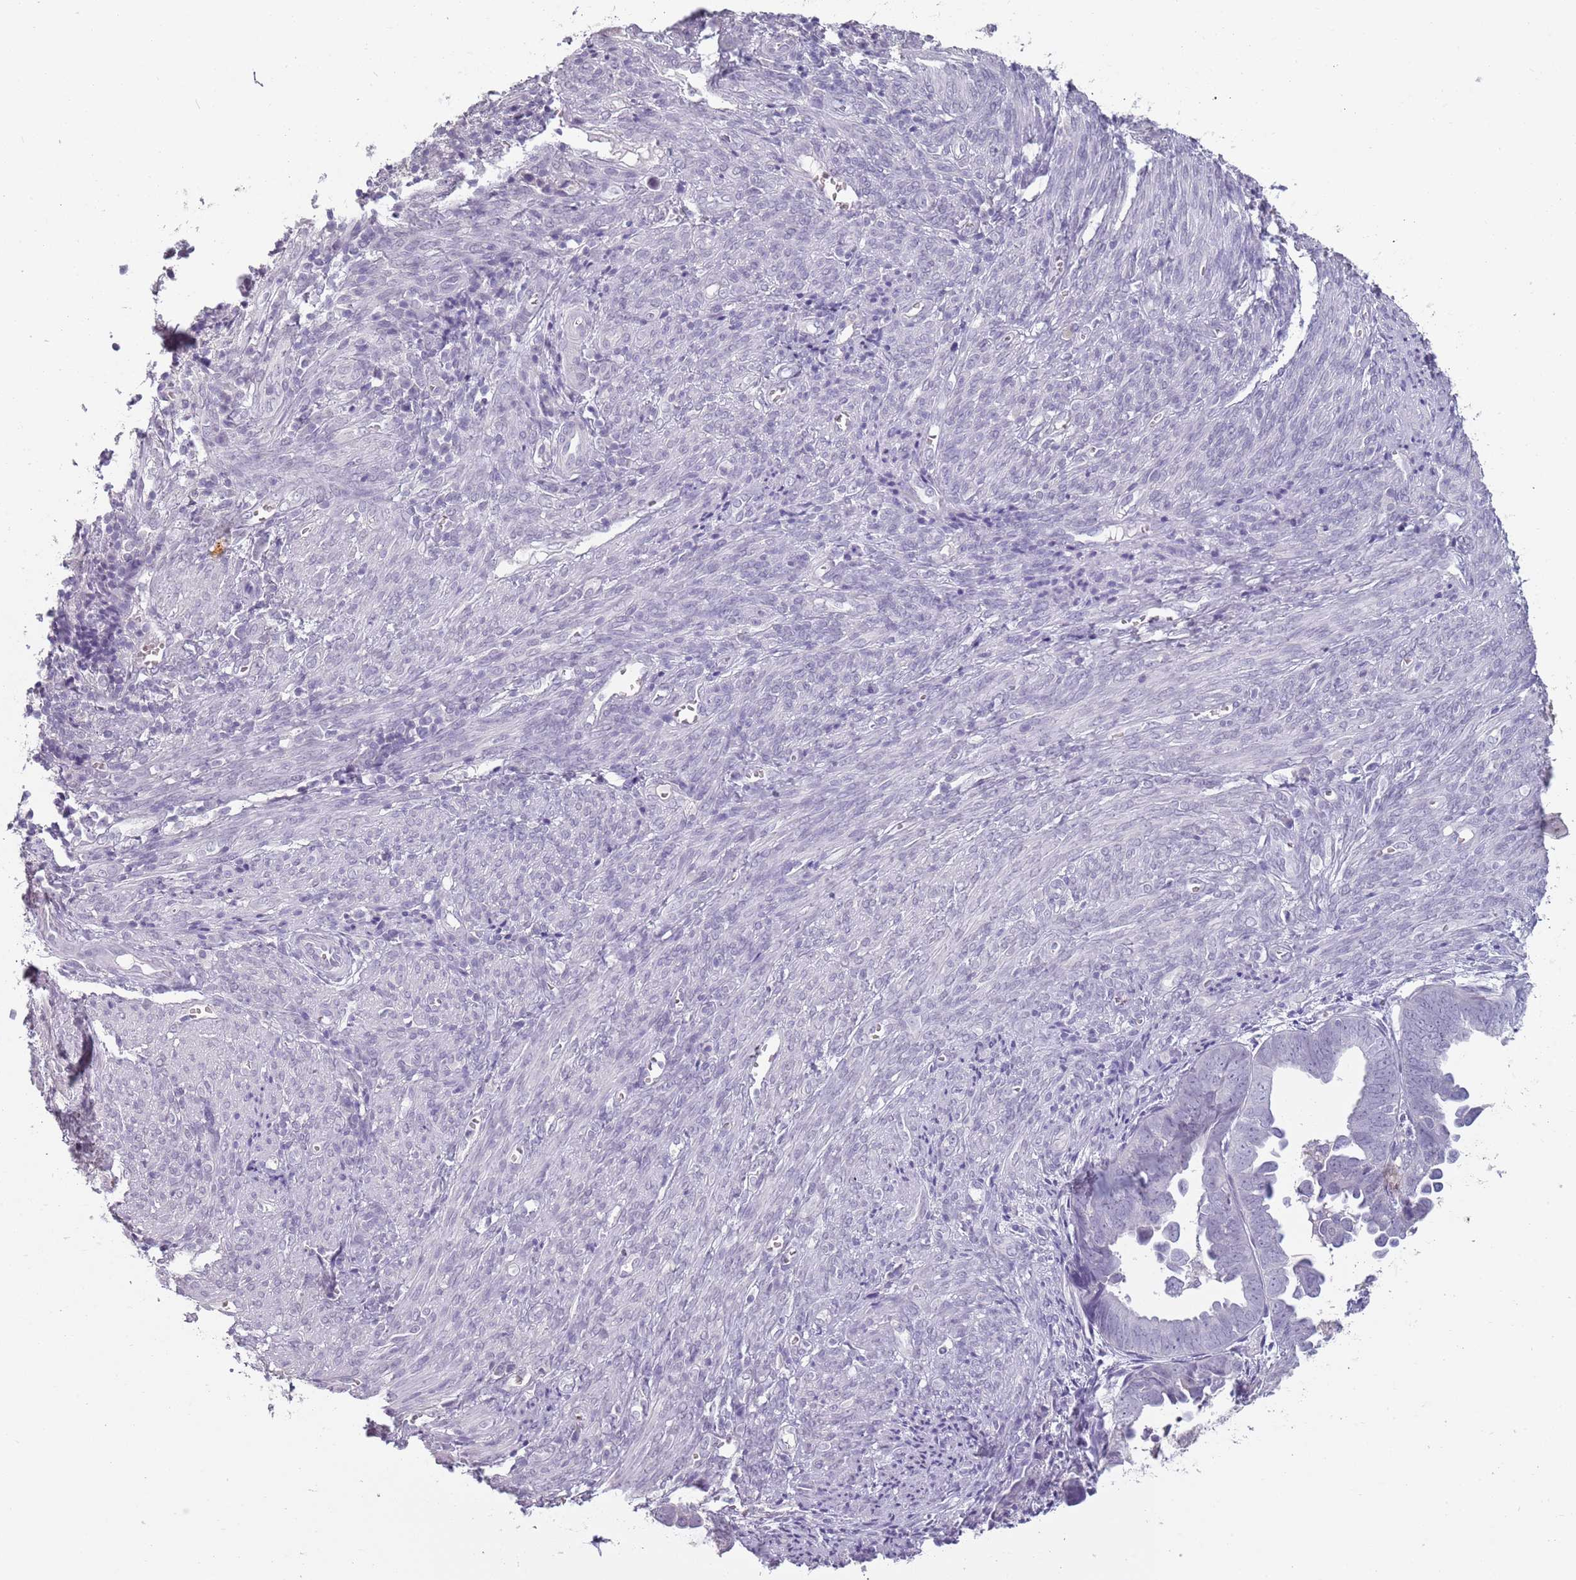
{"staining": {"intensity": "negative", "quantity": "none", "location": "none"}, "tissue": "endometrial cancer", "cell_type": "Tumor cells", "image_type": "cancer", "snomed": [{"axis": "morphology", "description": "Adenocarcinoma, NOS"}, {"axis": "topography", "description": "Endometrium"}], "caption": "There is no significant staining in tumor cells of adenocarcinoma (endometrial). Brightfield microscopy of IHC stained with DAB (brown) and hematoxylin (blue), captured at high magnification.", "gene": "PIEZO1", "patient": {"sex": "female", "age": 75}}